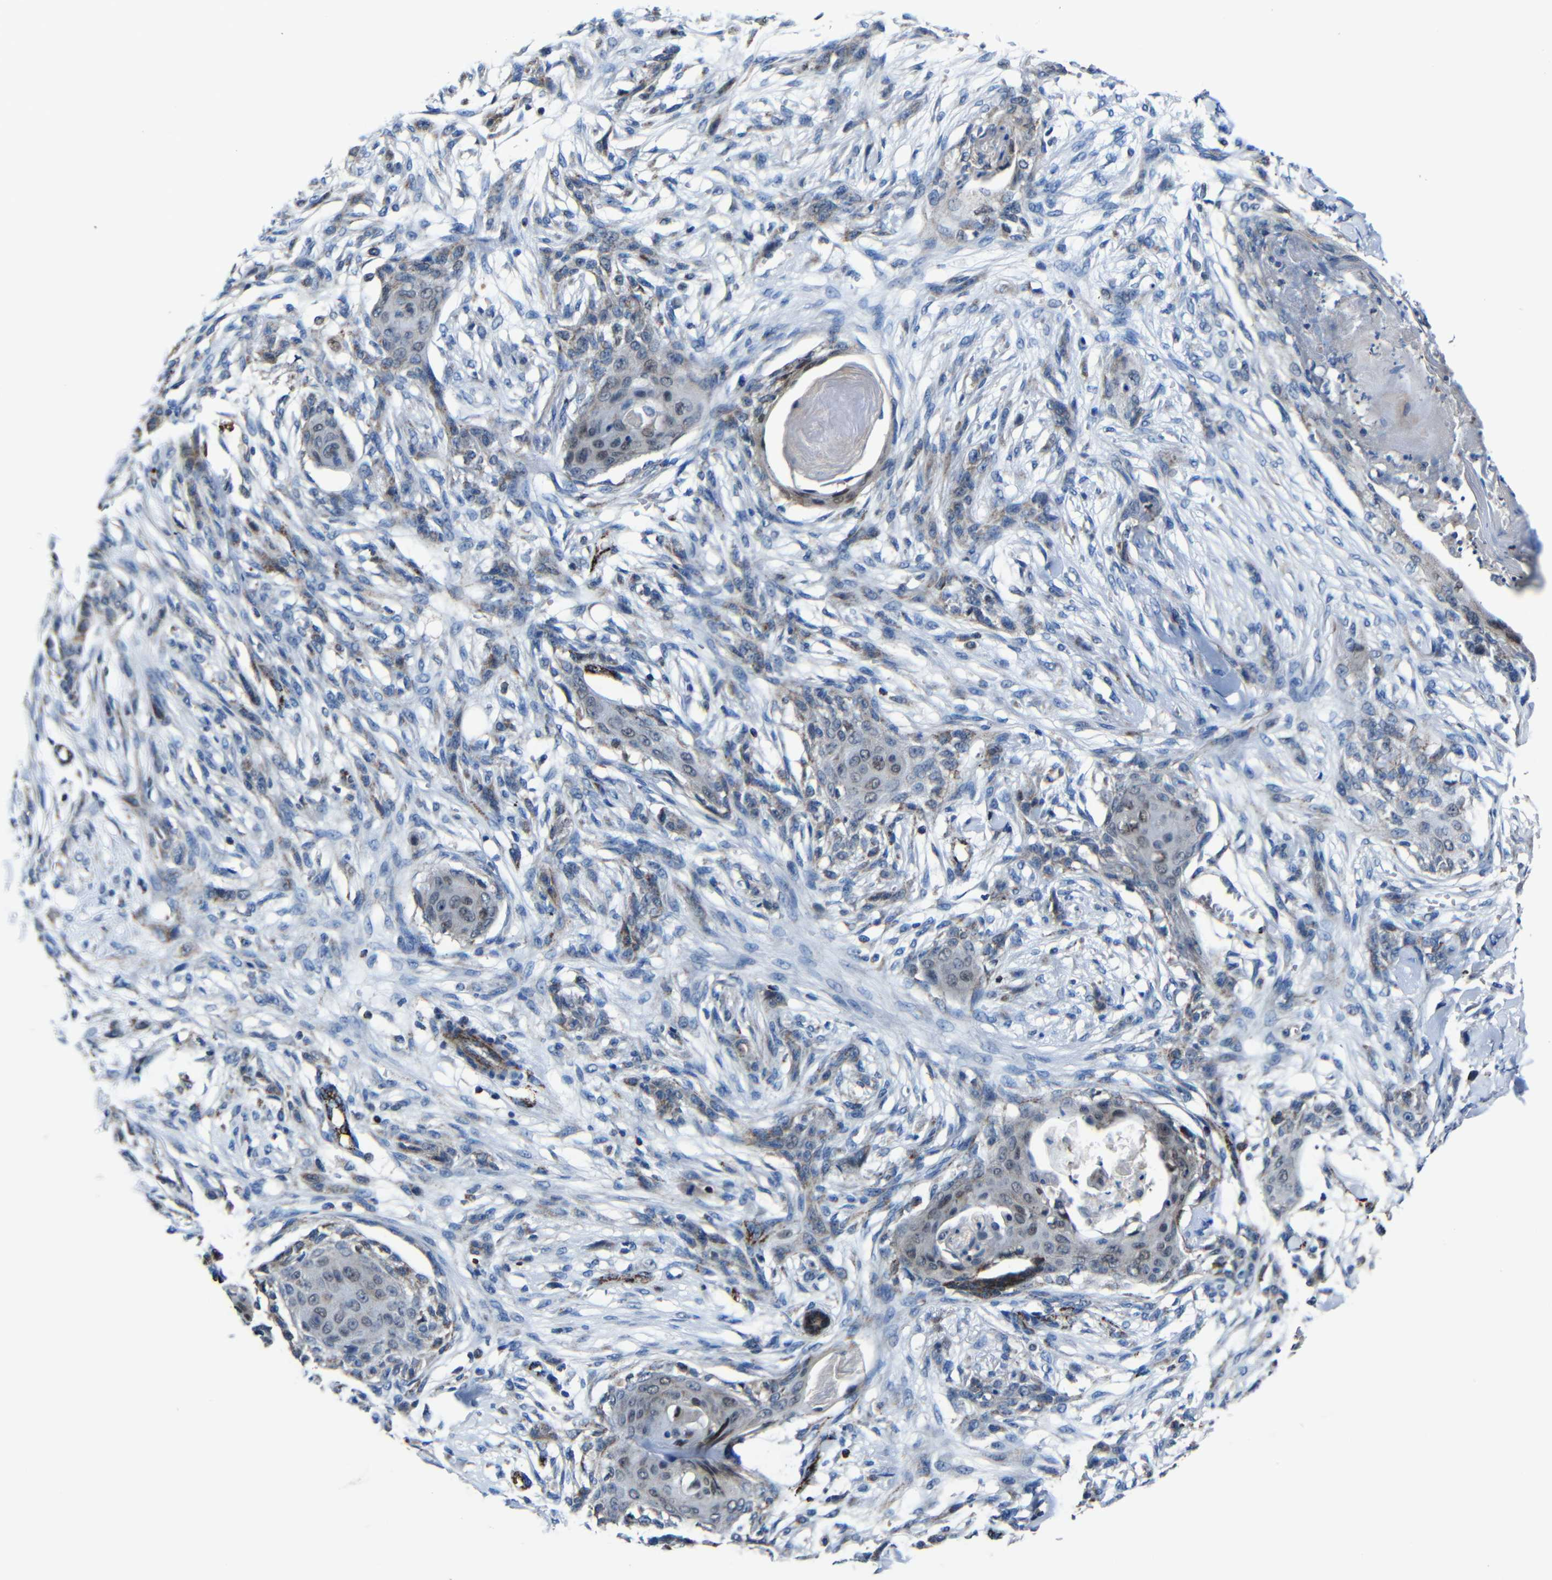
{"staining": {"intensity": "weak", "quantity": "<25%", "location": "nuclear"}, "tissue": "skin cancer", "cell_type": "Tumor cells", "image_type": "cancer", "snomed": [{"axis": "morphology", "description": "Squamous cell carcinoma, NOS"}, {"axis": "topography", "description": "Skin"}], "caption": "IHC of squamous cell carcinoma (skin) shows no expression in tumor cells.", "gene": "CA5B", "patient": {"sex": "female", "age": 59}}